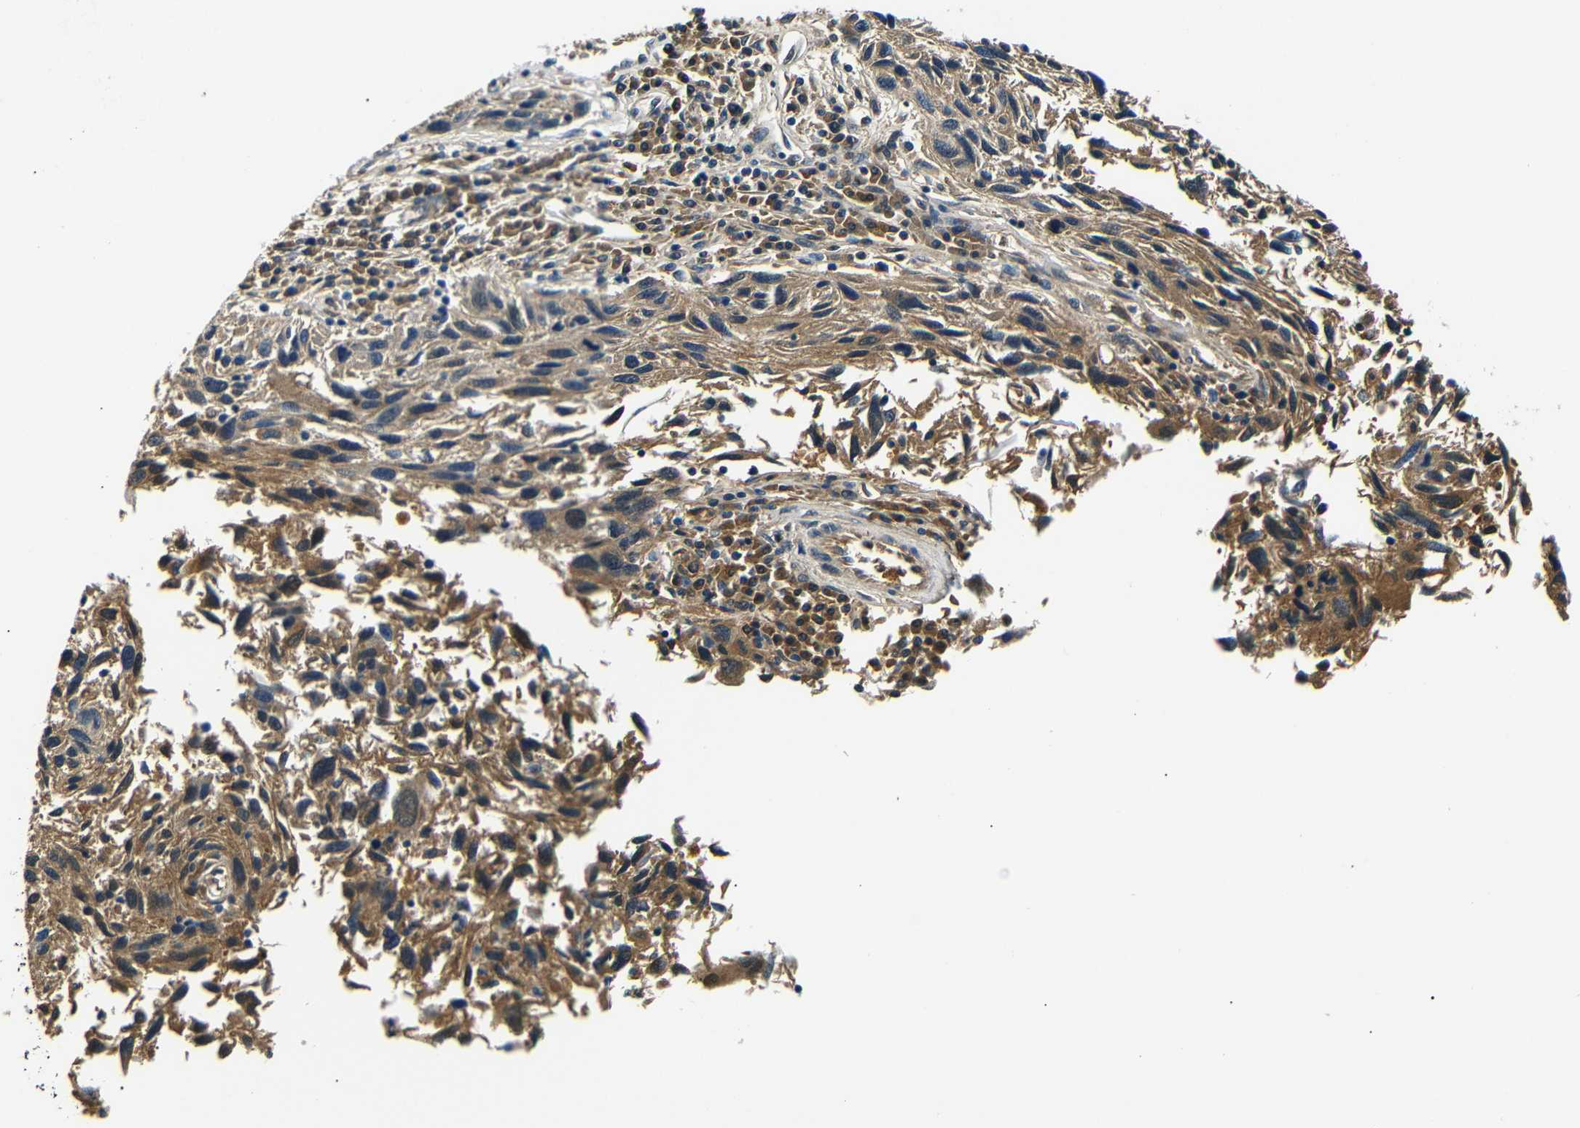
{"staining": {"intensity": "moderate", "quantity": "25%-75%", "location": "cytoplasmic/membranous"}, "tissue": "melanoma", "cell_type": "Tumor cells", "image_type": "cancer", "snomed": [{"axis": "morphology", "description": "Malignant melanoma, NOS"}, {"axis": "topography", "description": "Skin"}], "caption": "There is medium levels of moderate cytoplasmic/membranous expression in tumor cells of melanoma, as demonstrated by immunohistochemical staining (brown color).", "gene": "LHCGR", "patient": {"sex": "male", "age": 53}}